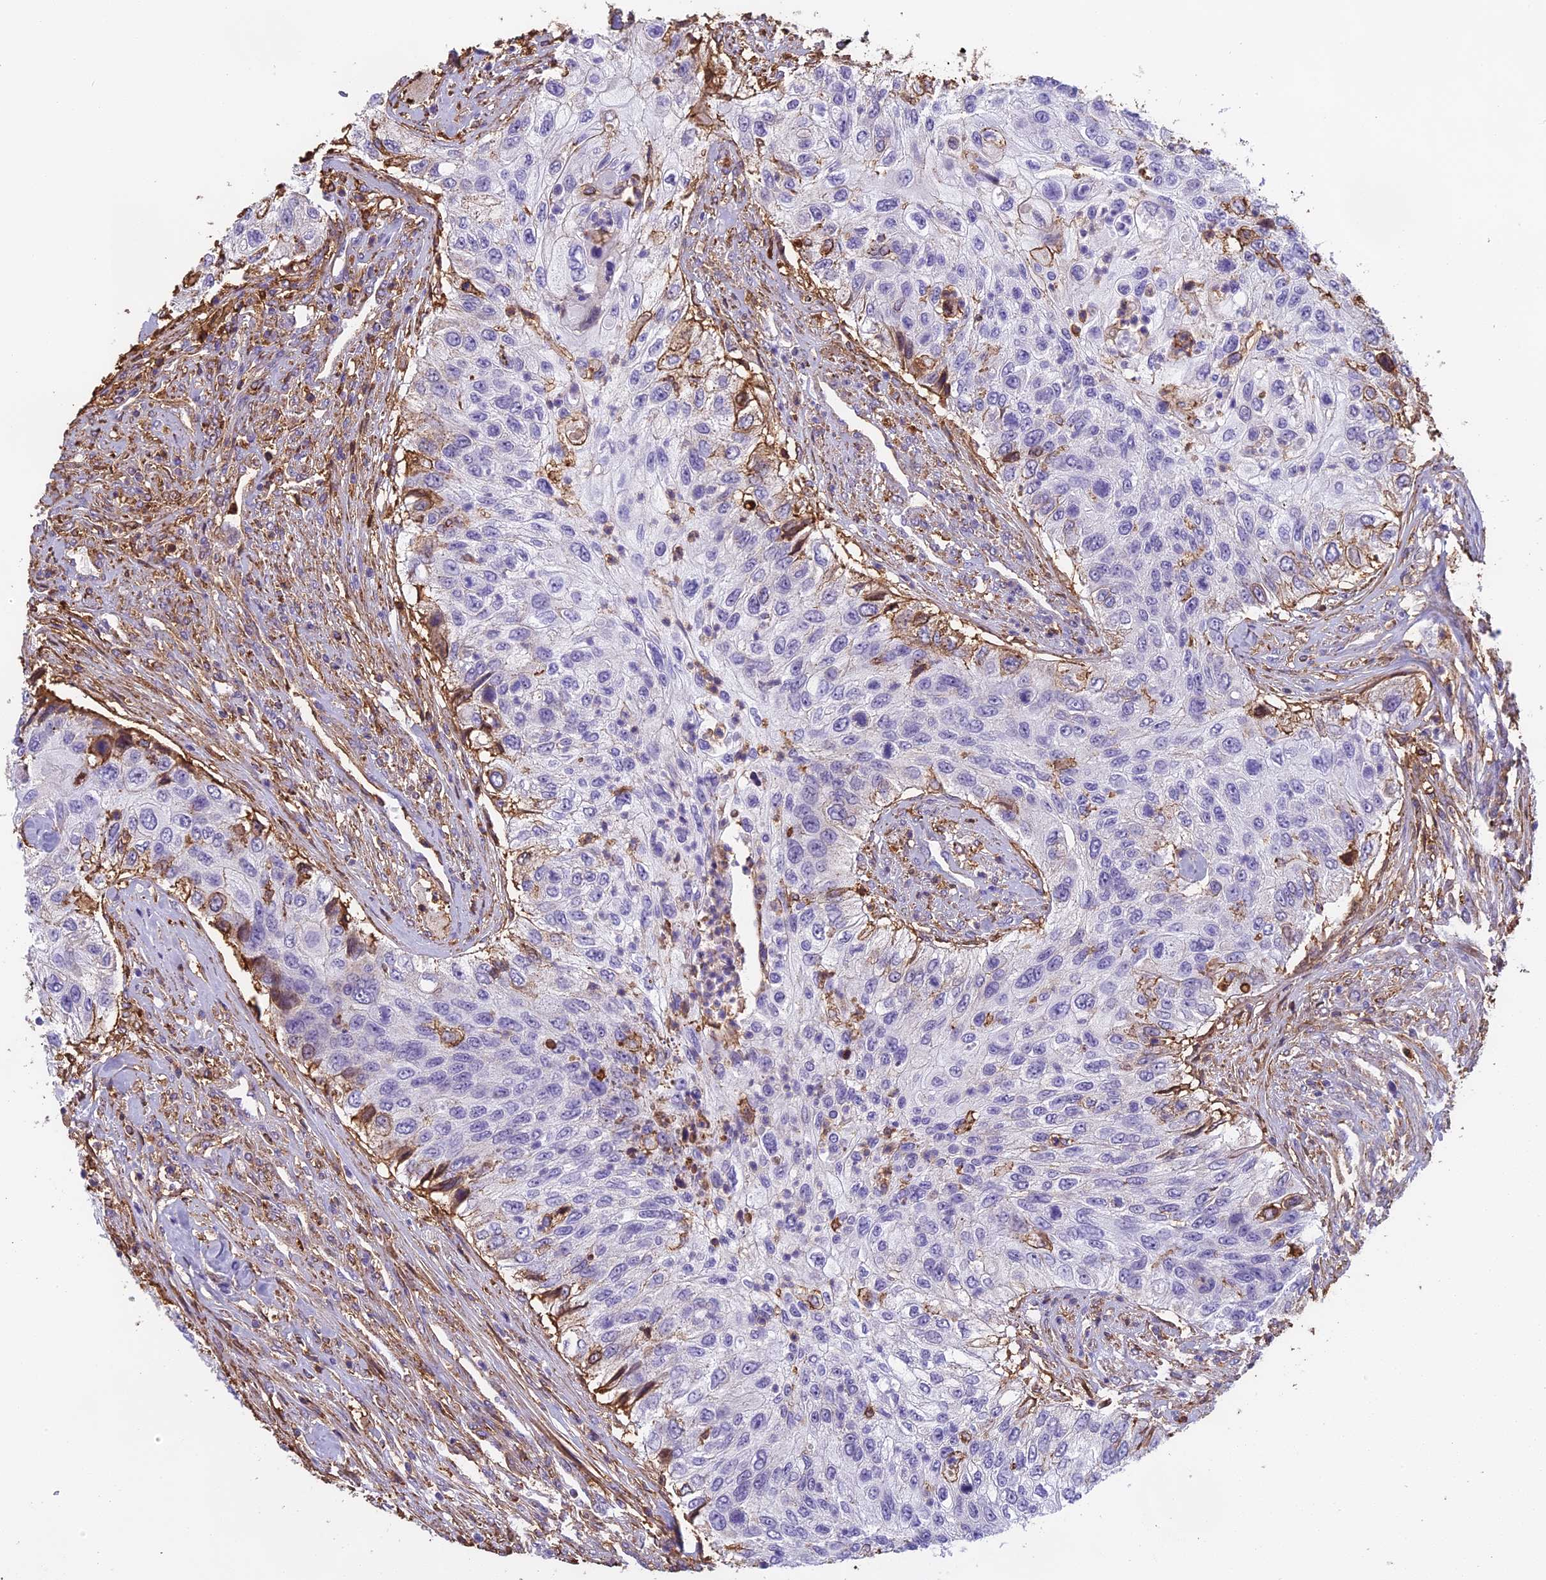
{"staining": {"intensity": "negative", "quantity": "none", "location": "none"}, "tissue": "urothelial cancer", "cell_type": "Tumor cells", "image_type": "cancer", "snomed": [{"axis": "morphology", "description": "Urothelial carcinoma, High grade"}, {"axis": "topography", "description": "Urinary bladder"}], "caption": "This is an IHC histopathology image of human urothelial carcinoma (high-grade). There is no positivity in tumor cells.", "gene": "TMEM255B", "patient": {"sex": "female", "age": 60}}